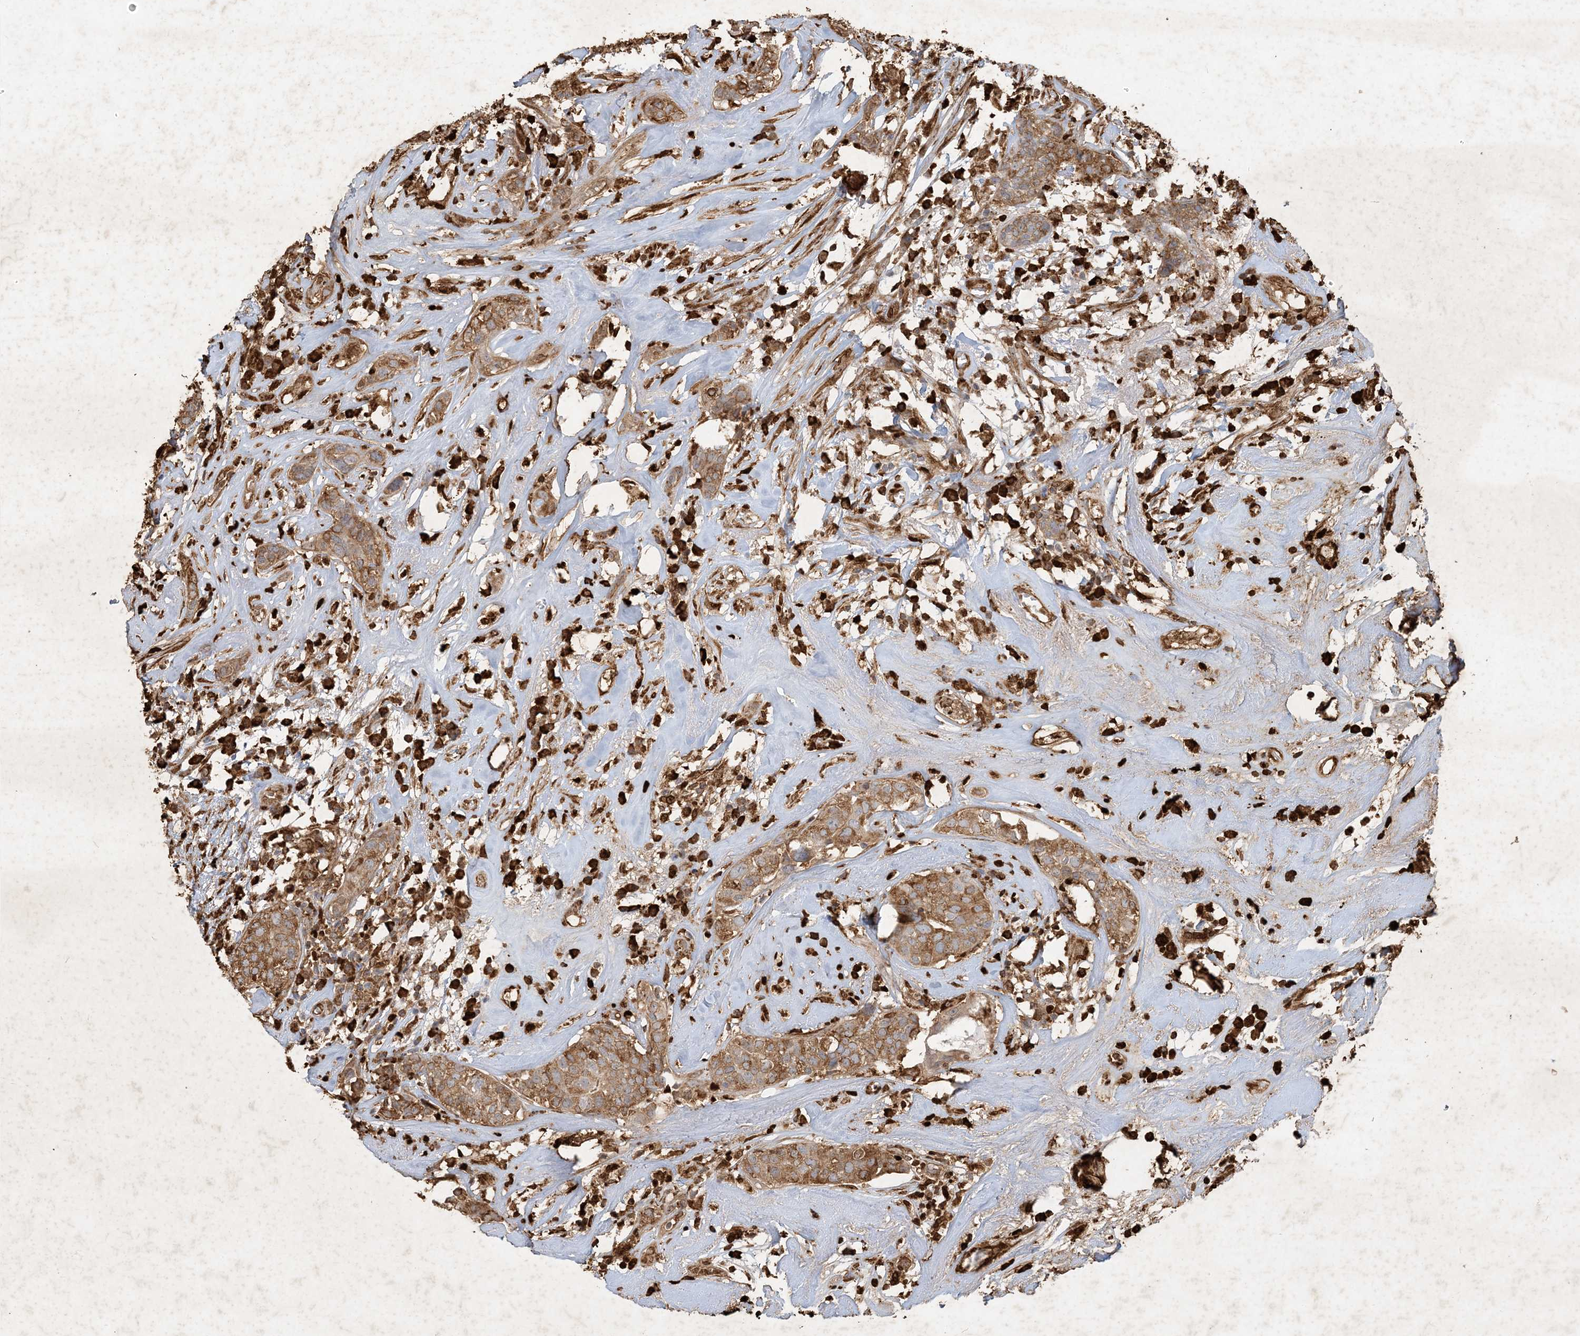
{"staining": {"intensity": "strong", "quantity": ">75%", "location": "cytoplasmic/membranous"}, "tissue": "head and neck cancer", "cell_type": "Tumor cells", "image_type": "cancer", "snomed": [{"axis": "morphology", "description": "Adenocarcinoma, NOS"}, {"axis": "topography", "description": "Salivary gland"}, {"axis": "topography", "description": "Head-Neck"}], "caption": "Immunohistochemistry (IHC) histopathology image of neoplastic tissue: human head and neck adenocarcinoma stained using immunohistochemistry reveals high levels of strong protein expression localized specifically in the cytoplasmic/membranous of tumor cells, appearing as a cytoplasmic/membranous brown color.", "gene": "MCOLN1", "patient": {"sex": "female", "age": 65}}